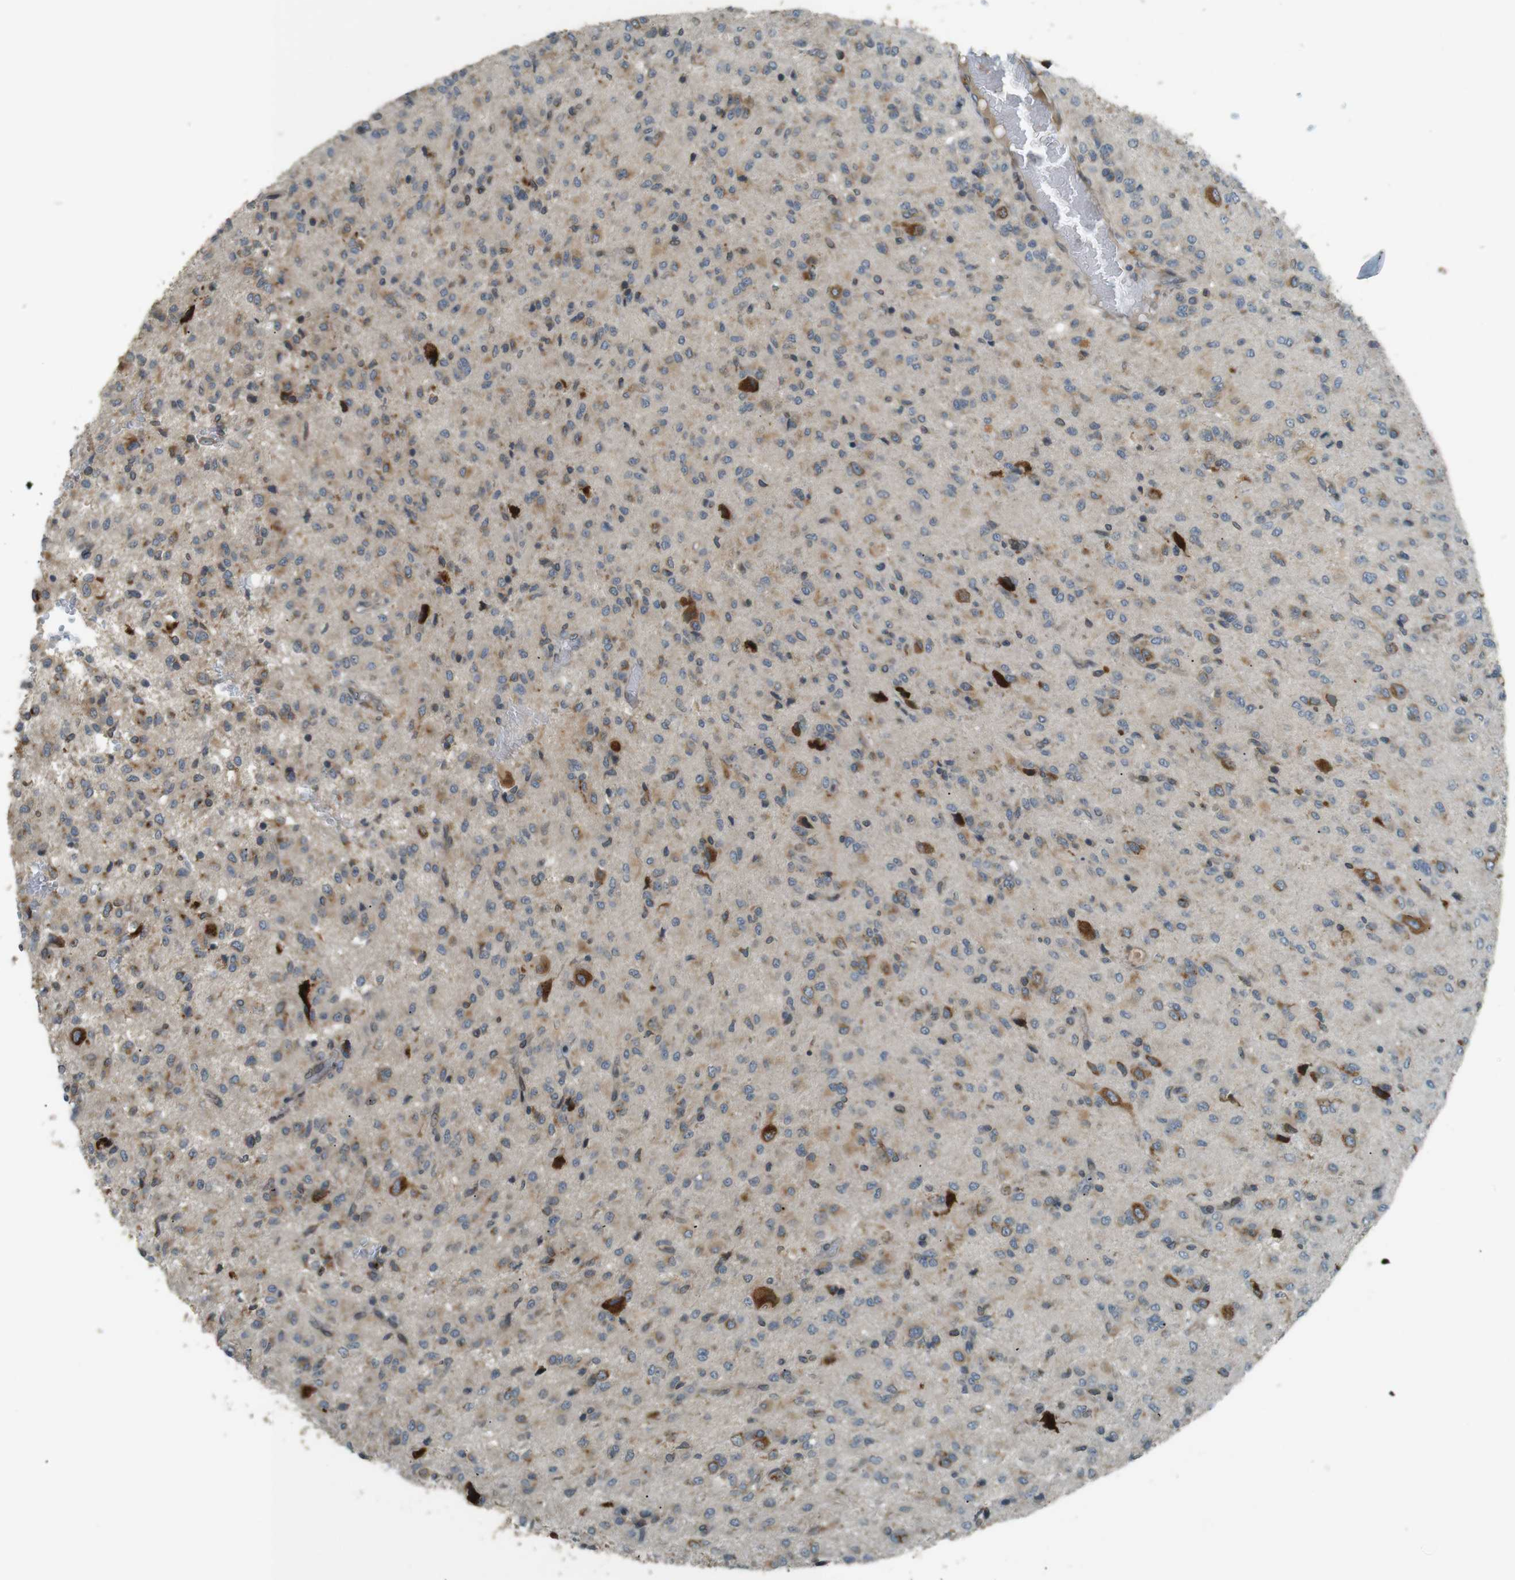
{"staining": {"intensity": "moderate", "quantity": "25%-75%", "location": "cytoplasmic/membranous"}, "tissue": "glioma", "cell_type": "Tumor cells", "image_type": "cancer", "snomed": [{"axis": "morphology", "description": "Glioma, malignant, High grade"}, {"axis": "topography", "description": "Brain"}], "caption": "DAB immunohistochemical staining of human malignant glioma (high-grade) demonstrates moderate cytoplasmic/membranous protein positivity in about 25%-75% of tumor cells. The staining was performed using DAB to visualize the protein expression in brown, while the nuclei were stained in blue with hematoxylin (Magnification: 20x).", "gene": "TMED4", "patient": {"sex": "female", "age": 59}}